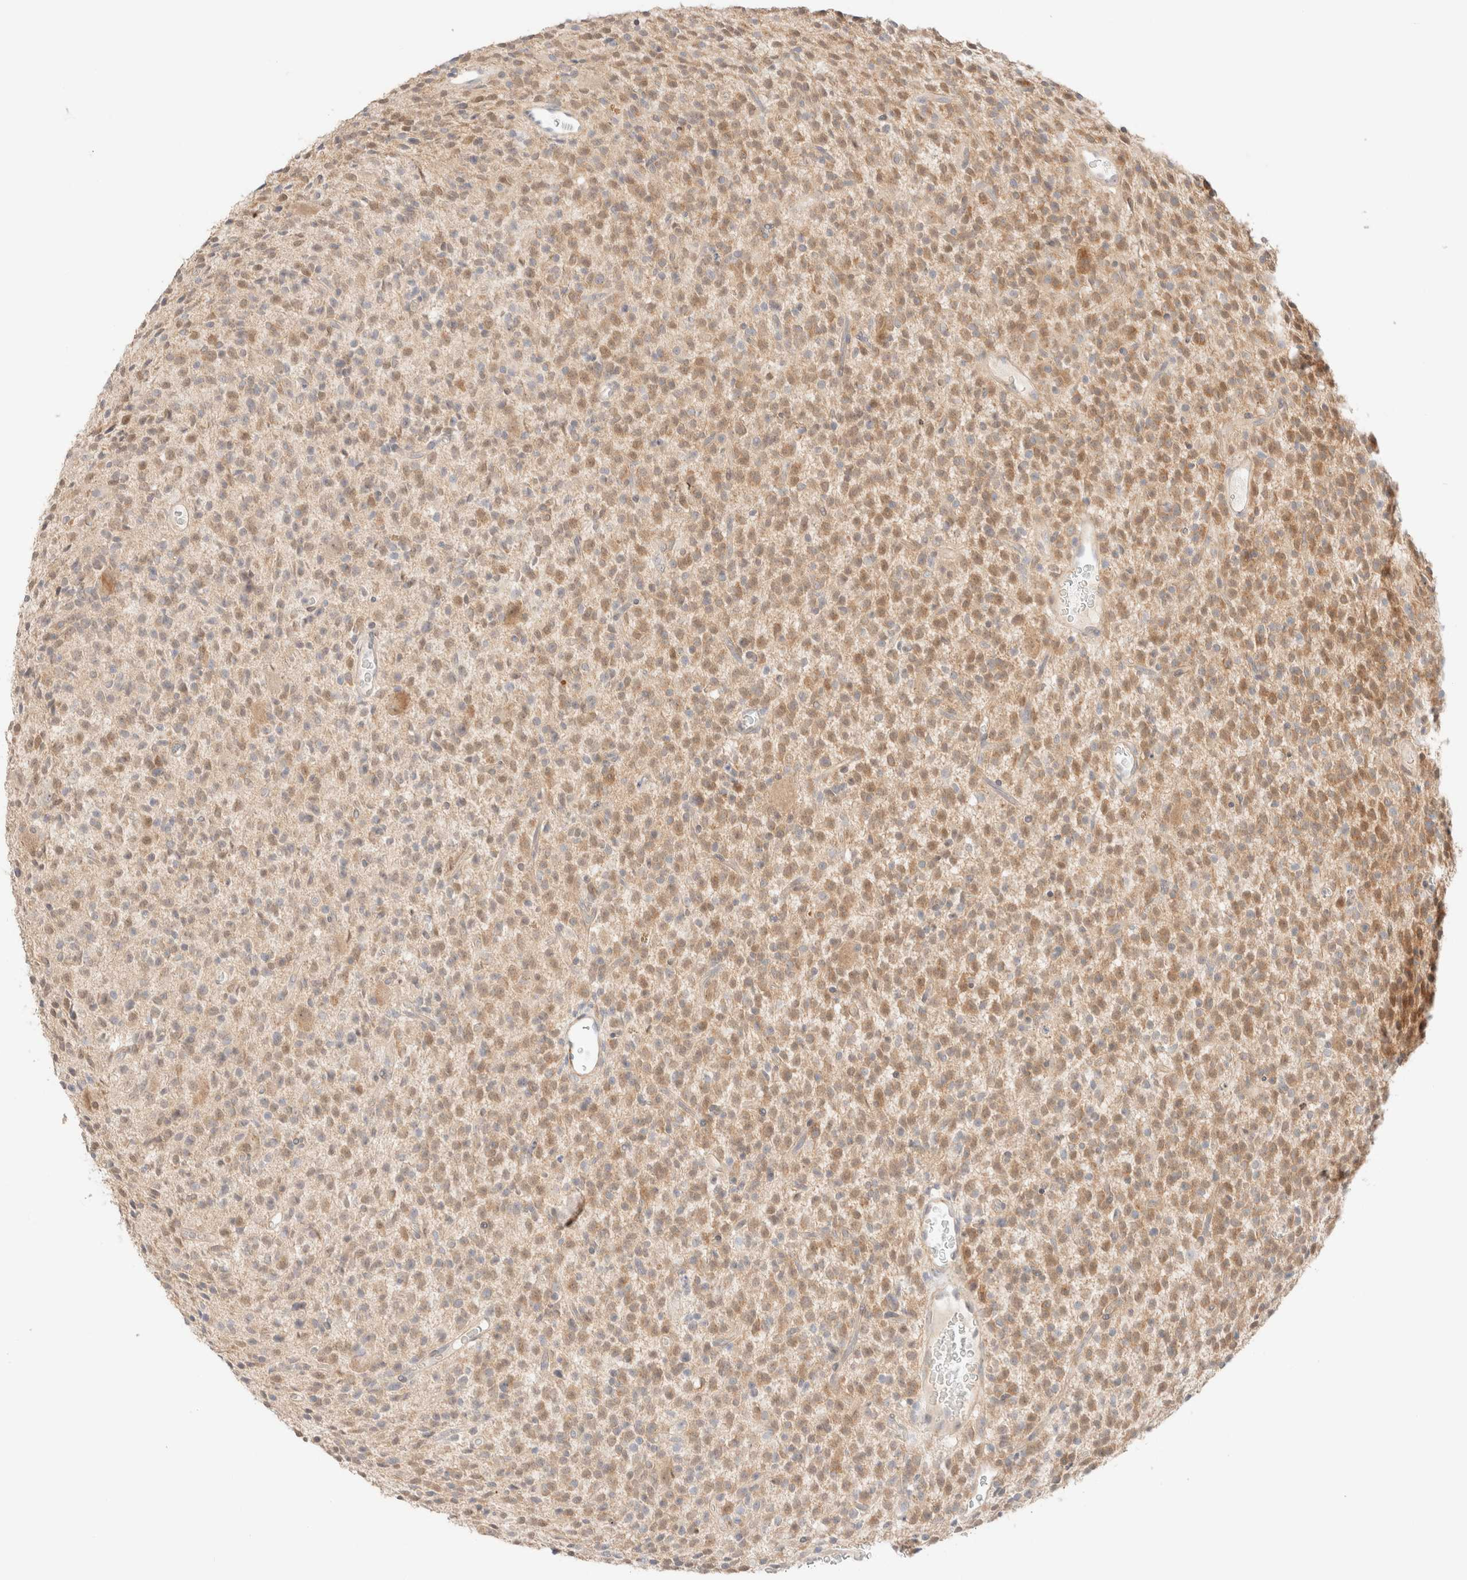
{"staining": {"intensity": "moderate", "quantity": "25%-75%", "location": "cytoplasmic/membranous"}, "tissue": "glioma", "cell_type": "Tumor cells", "image_type": "cancer", "snomed": [{"axis": "morphology", "description": "Glioma, malignant, High grade"}, {"axis": "topography", "description": "Brain"}], "caption": "Protein expression analysis of human glioma reveals moderate cytoplasmic/membranous staining in approximately 25%-75% of tumor cells.", "gene": "CSNK1E", "patient": {"sex": "male", "age": 34}}